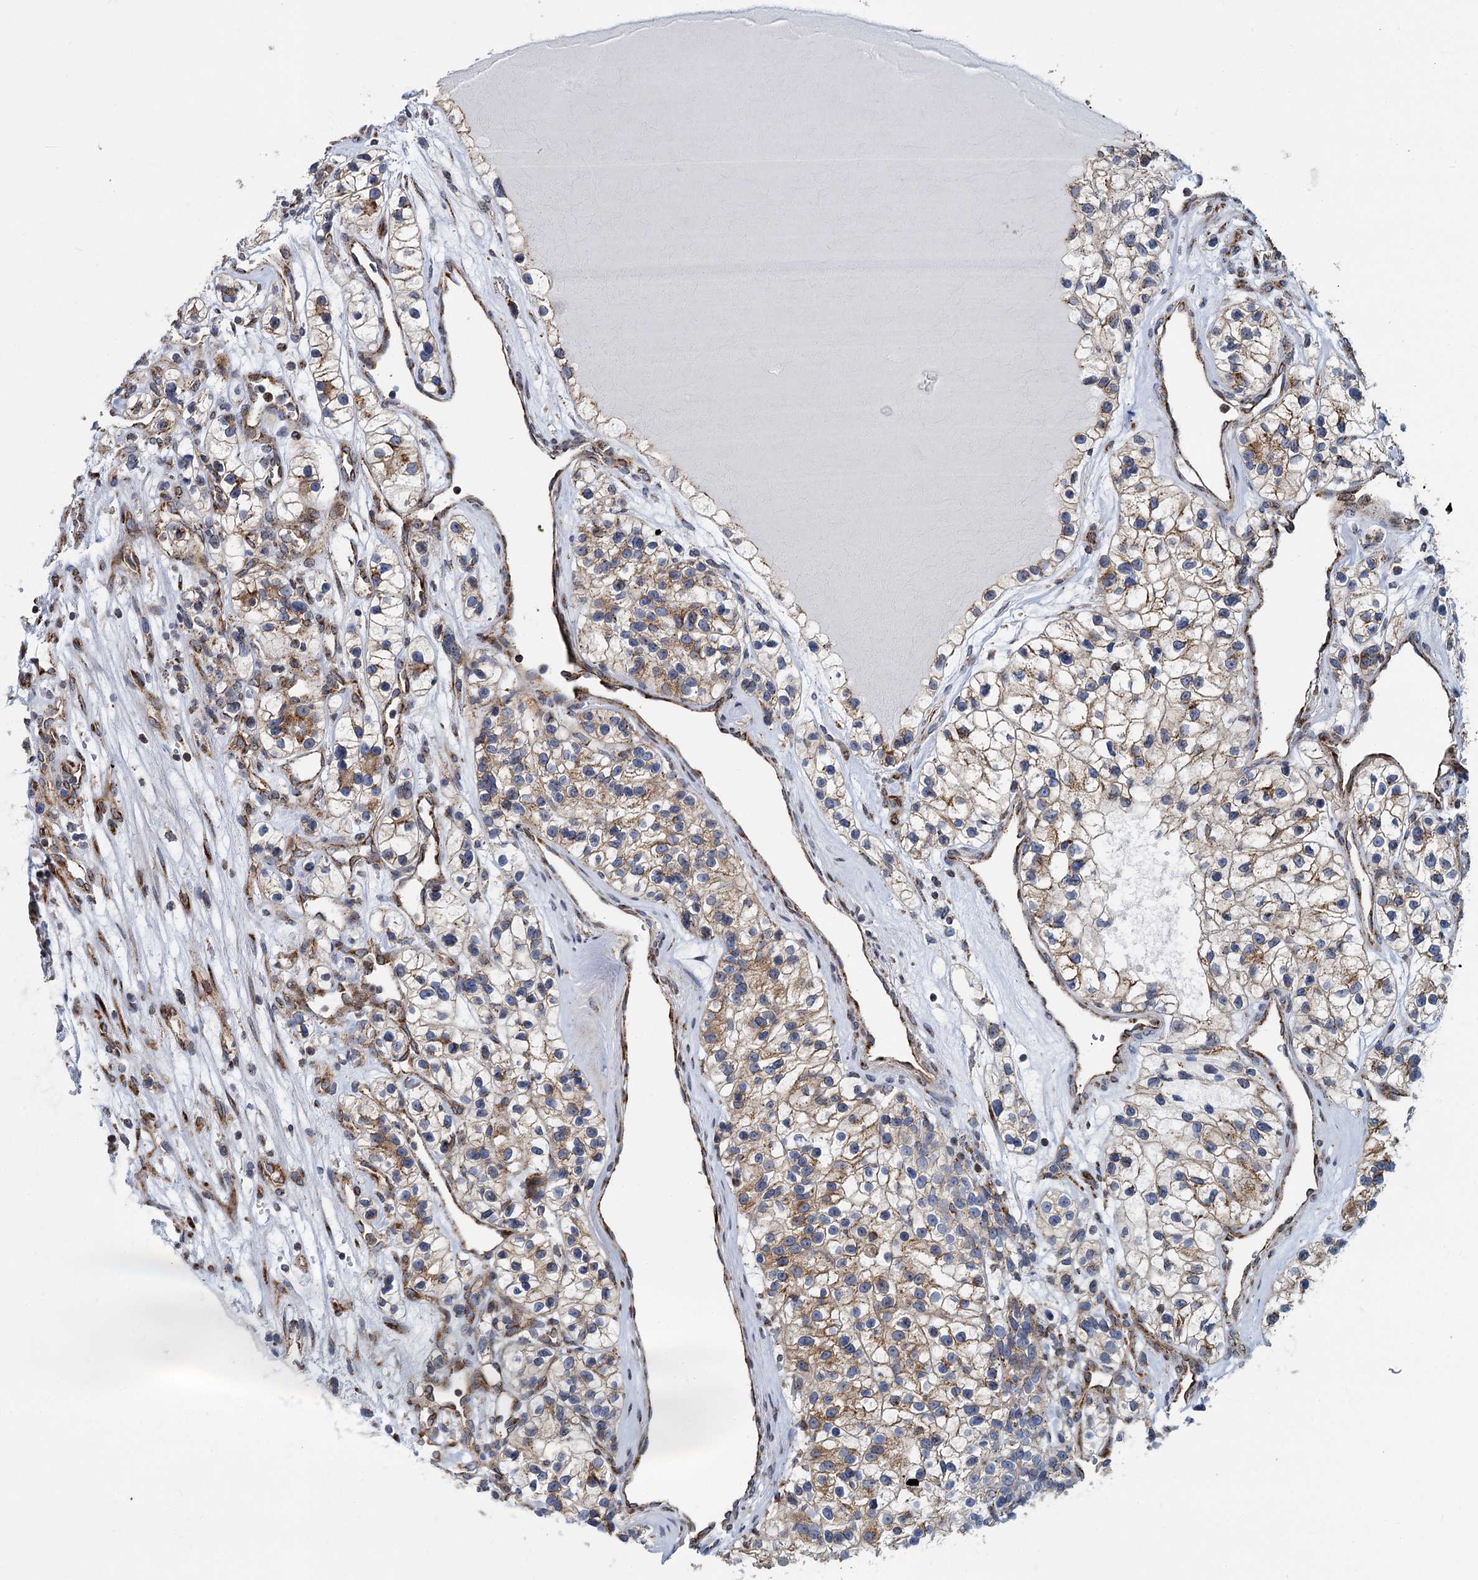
{"staining": {"intensity": "moderate", "quantity": ">75%", "location": "cytoplasmic/membranous"}, "tissue": "renal cancer", "cell_type": "Tumor cells", "image_type": "cancer", "snomed": [{"axis": "morphology", "description": "Adenocarcinoma, NOS"}, {"axis": "topography", "description": "Kidney"}], "caption": "Adenocarcinoma (renal) stained for a protein demonstrates moderate cytoplasmic/membranous positivity in tumor cells.", "gene": "SUPT20H", "patient": {"sex": "female", "age": 57}}